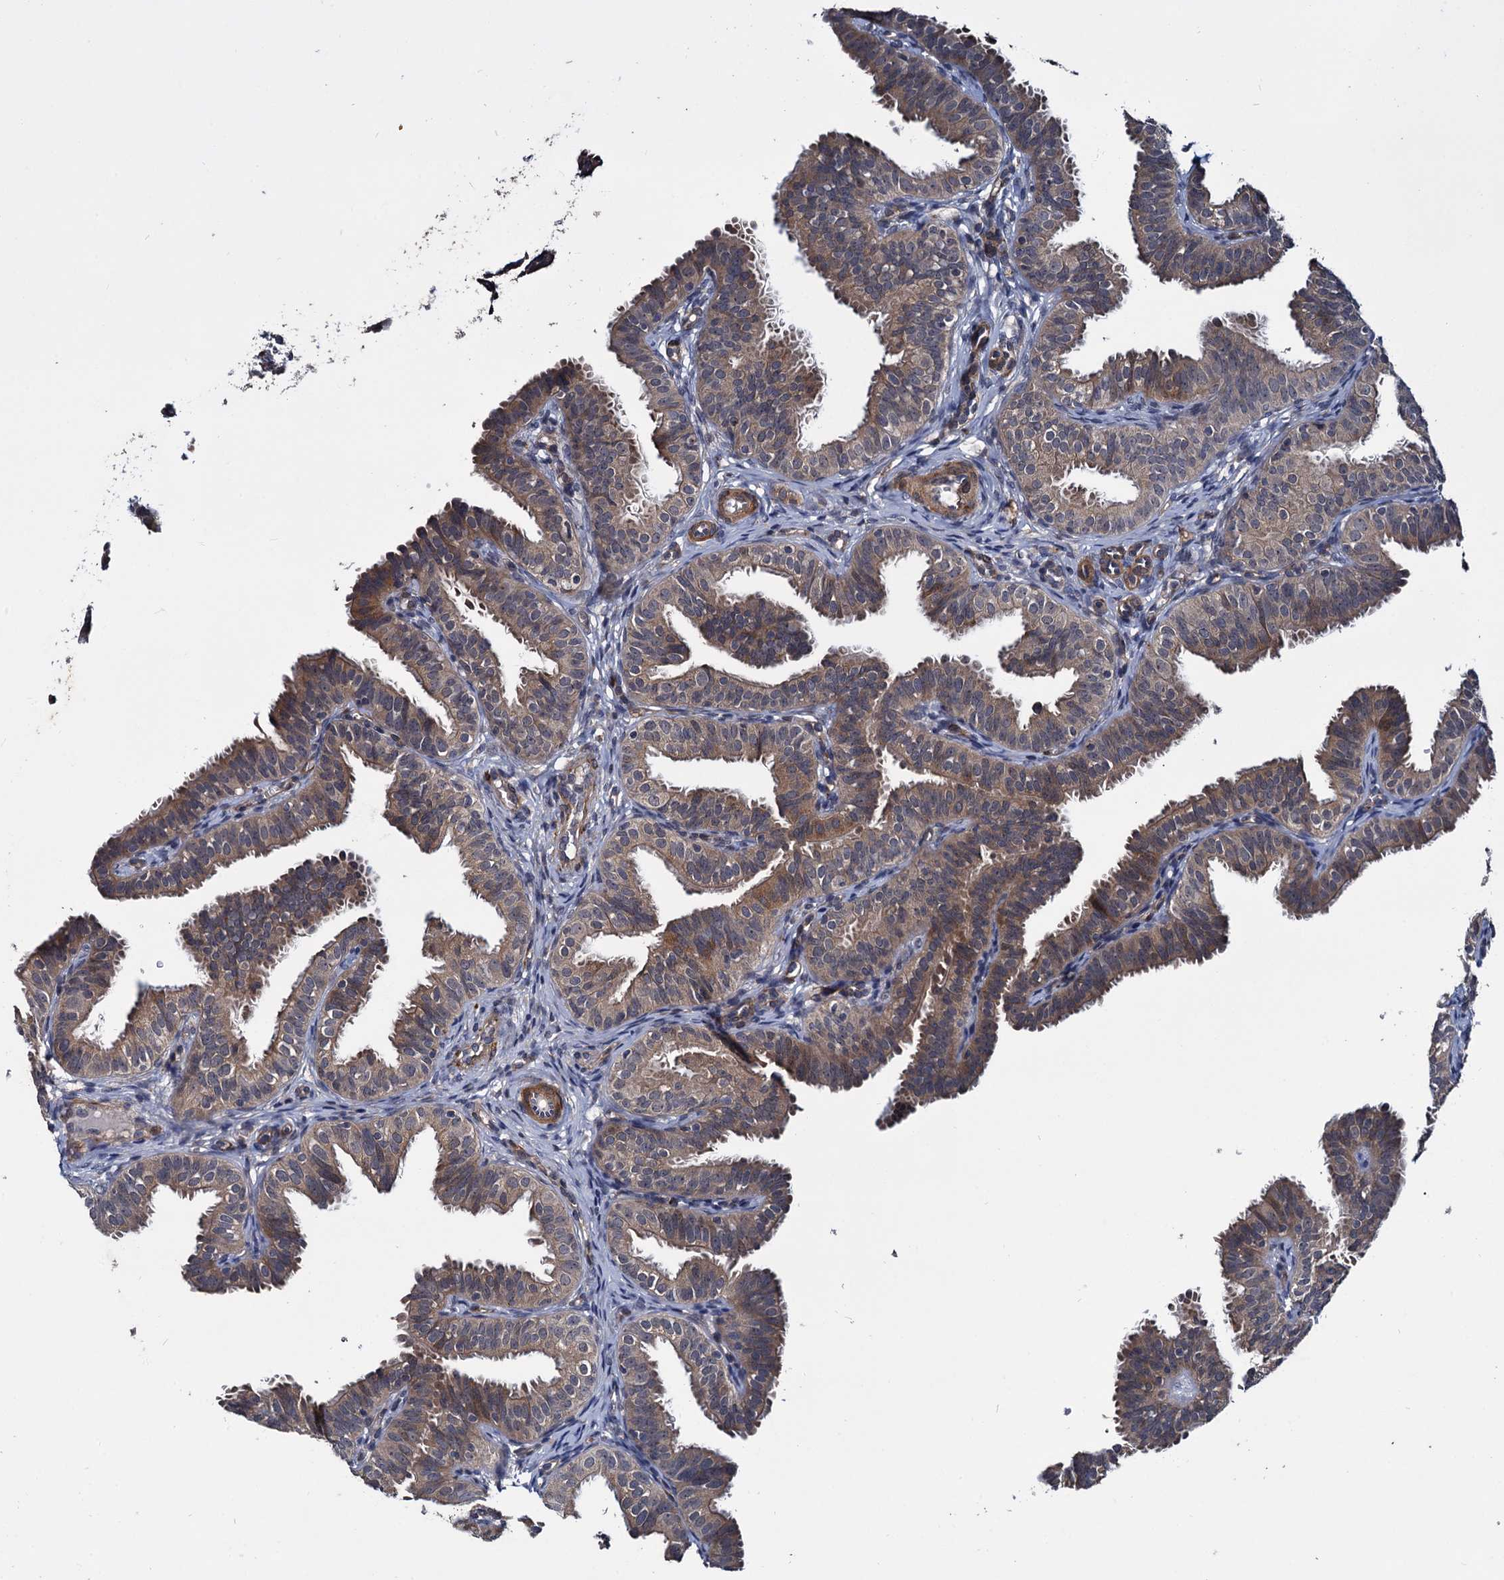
{"staining": {"intensity": "moderate", "quantity": ">75%", "location": "cytoplasmic/membranous"}, "tissue": "fallopian tube", "cell_type": "Glandular cells", "image_type": "normal", "snomed": [{"axis": "morphology", "description": "Normal tissue, NOS"}, {"axis": "topography", "description": "Fallopian tube"}], "caption": "Benign fallopian tube exhibits moderate cytoplasmic/membranous positivity in approximately >75% of glandular cells, visualized by immunohistochemistry.", "gene": "ARHGAP42", "patient": {"sex": "female", "age": 35}}